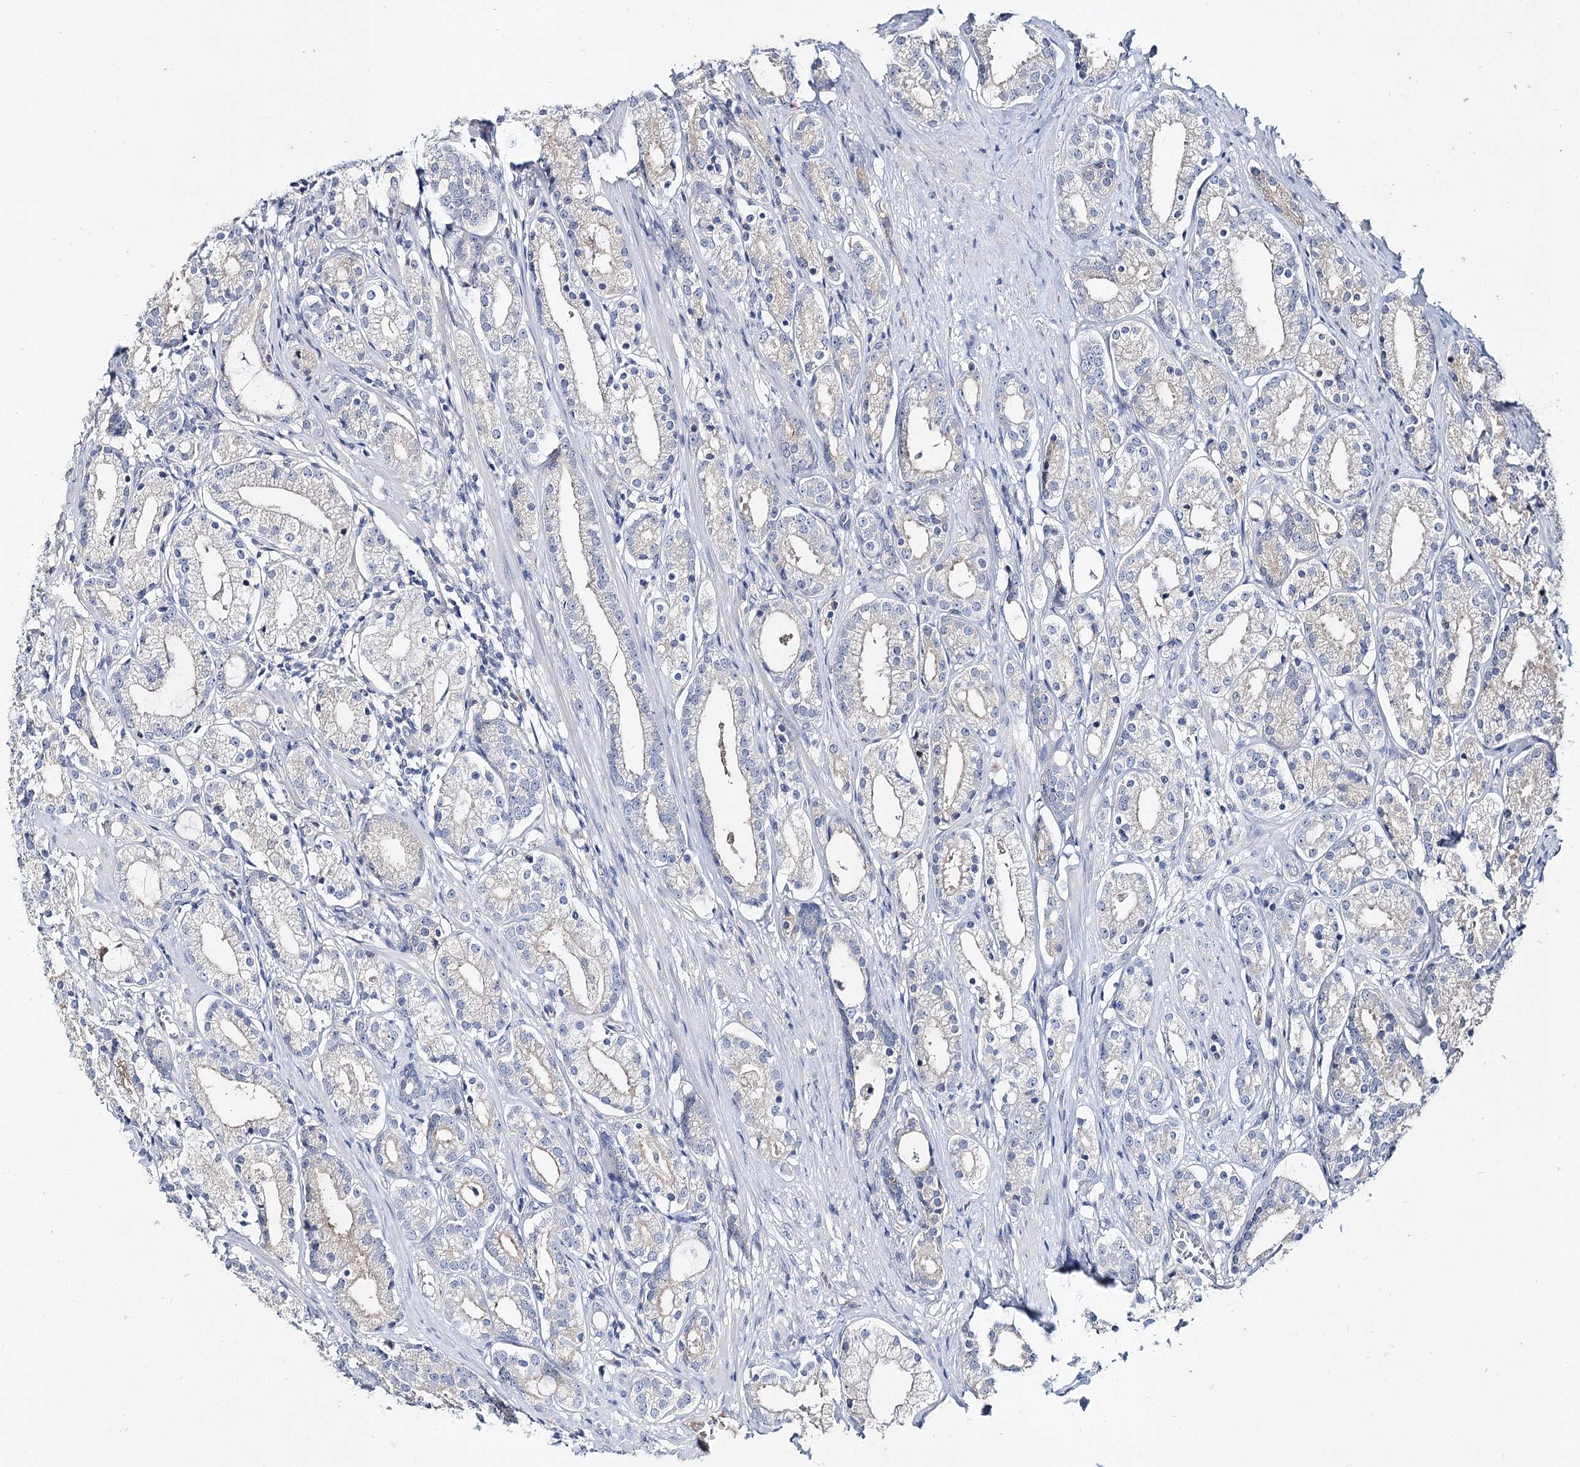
{"staining": {"intensity": "negative", "quantity": "none", "location": "none"}, "tissue": "prostate cancer", "cell_type": "Tumor cells", "image_type": "cancer", "snomed": [{"axis": "morphology", "description": "Adenocarcinoma, High grade"}, {"axis": "topography", "description": "Prostate"}], "caption": "Human prostate adenocarcinoma (high-grade) stained for a protein using immunohistochemistry demonstrates no positivity in tumor cells.", "gene": "UGP2", "patient": {"sex": "male", "age": 69}}